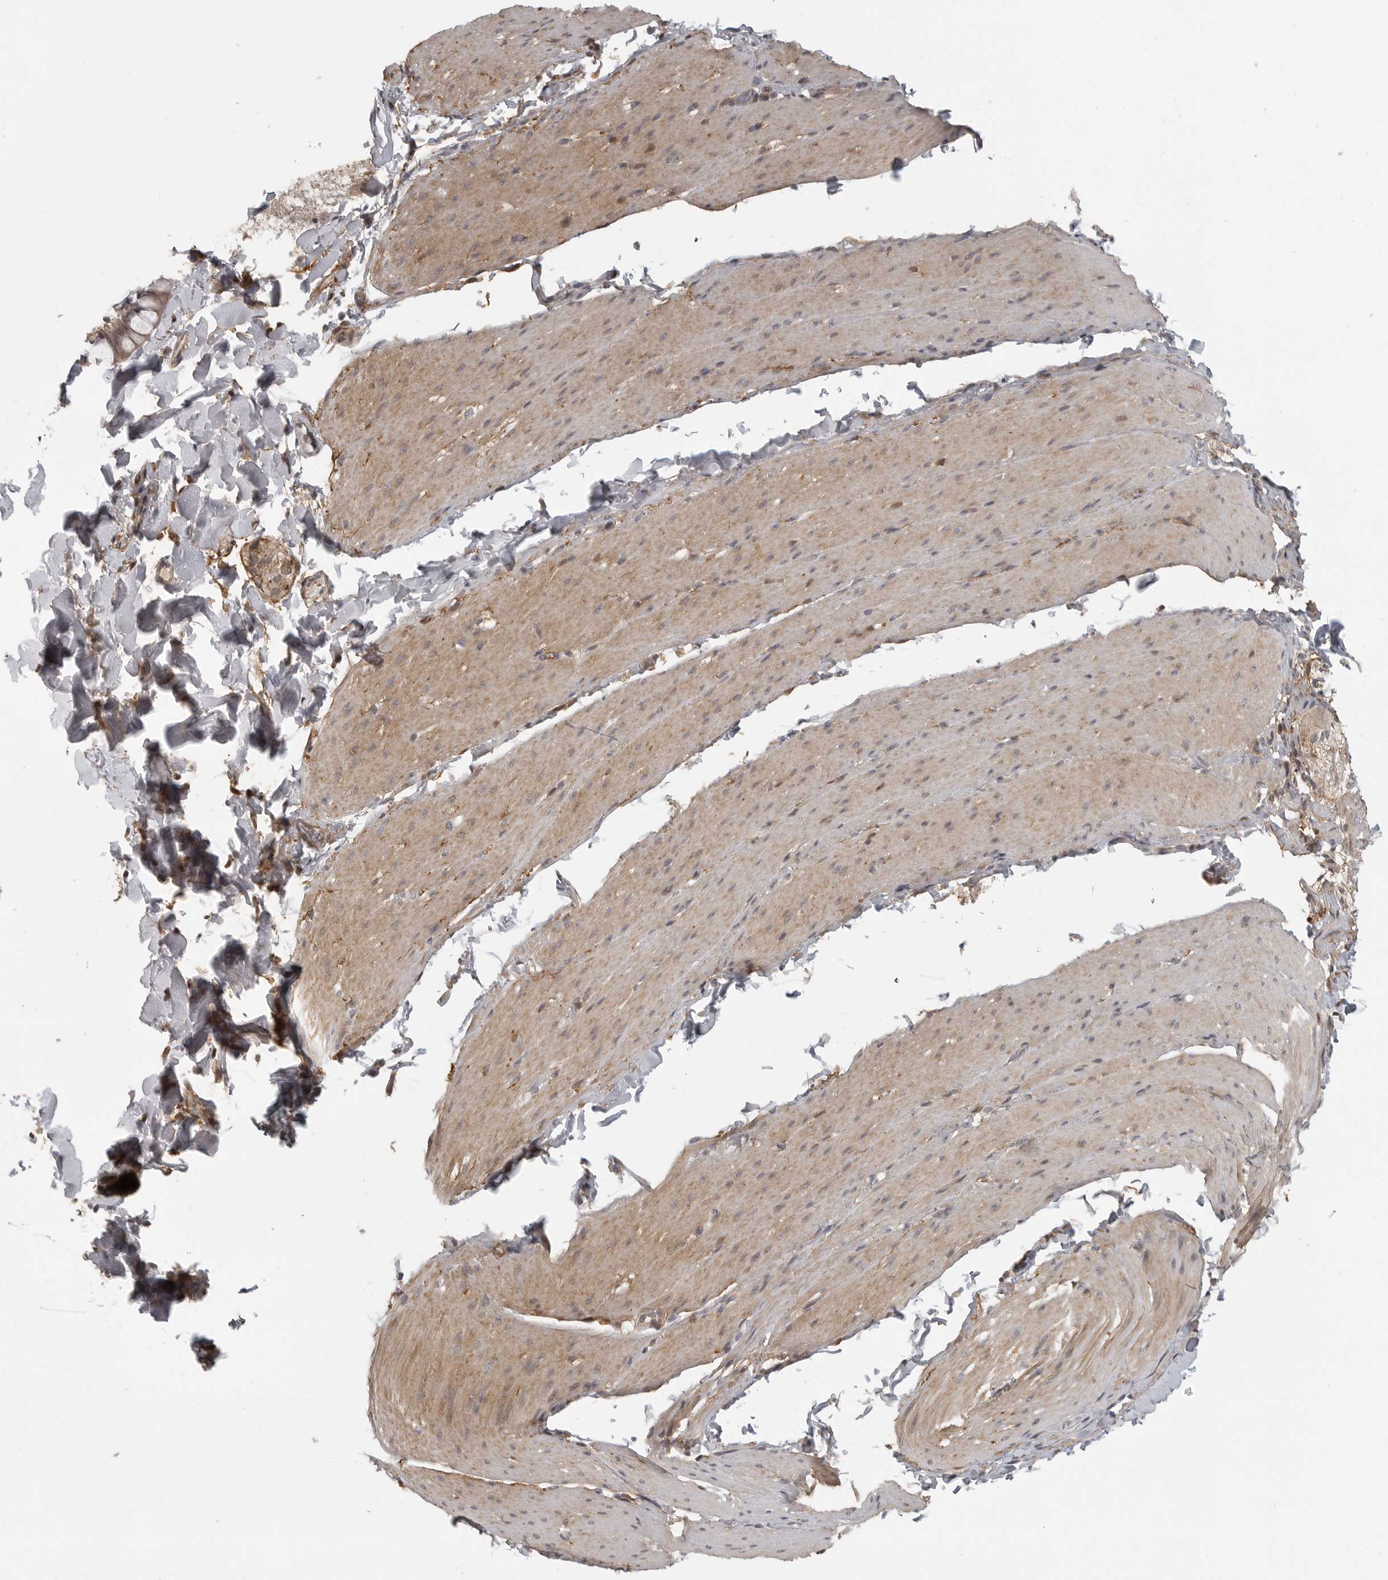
{"staining": {"intensity": "weak", "quantity": "25%-75%", "location": "cytoplasmic/membranous"}, "tissue": "smooth muscle", "cell_type": "Smooth muscle cells", "image_type": "normal", "snomed": [{"axis": "morphology", "description": "Normal tissue, NOS"}, {"axis": "topography", "description": "Smooth muscle"}, {"axis": "topography", "description": "Small intestine"}], "caption": "Protein analysis of benign smooth muscle demonstrates weak cytoplasmic/membranous expression in about 25%-75% of smooth muscle cells.", "gene": "UROD", "patient": {"sex": "female", "age": 84}}